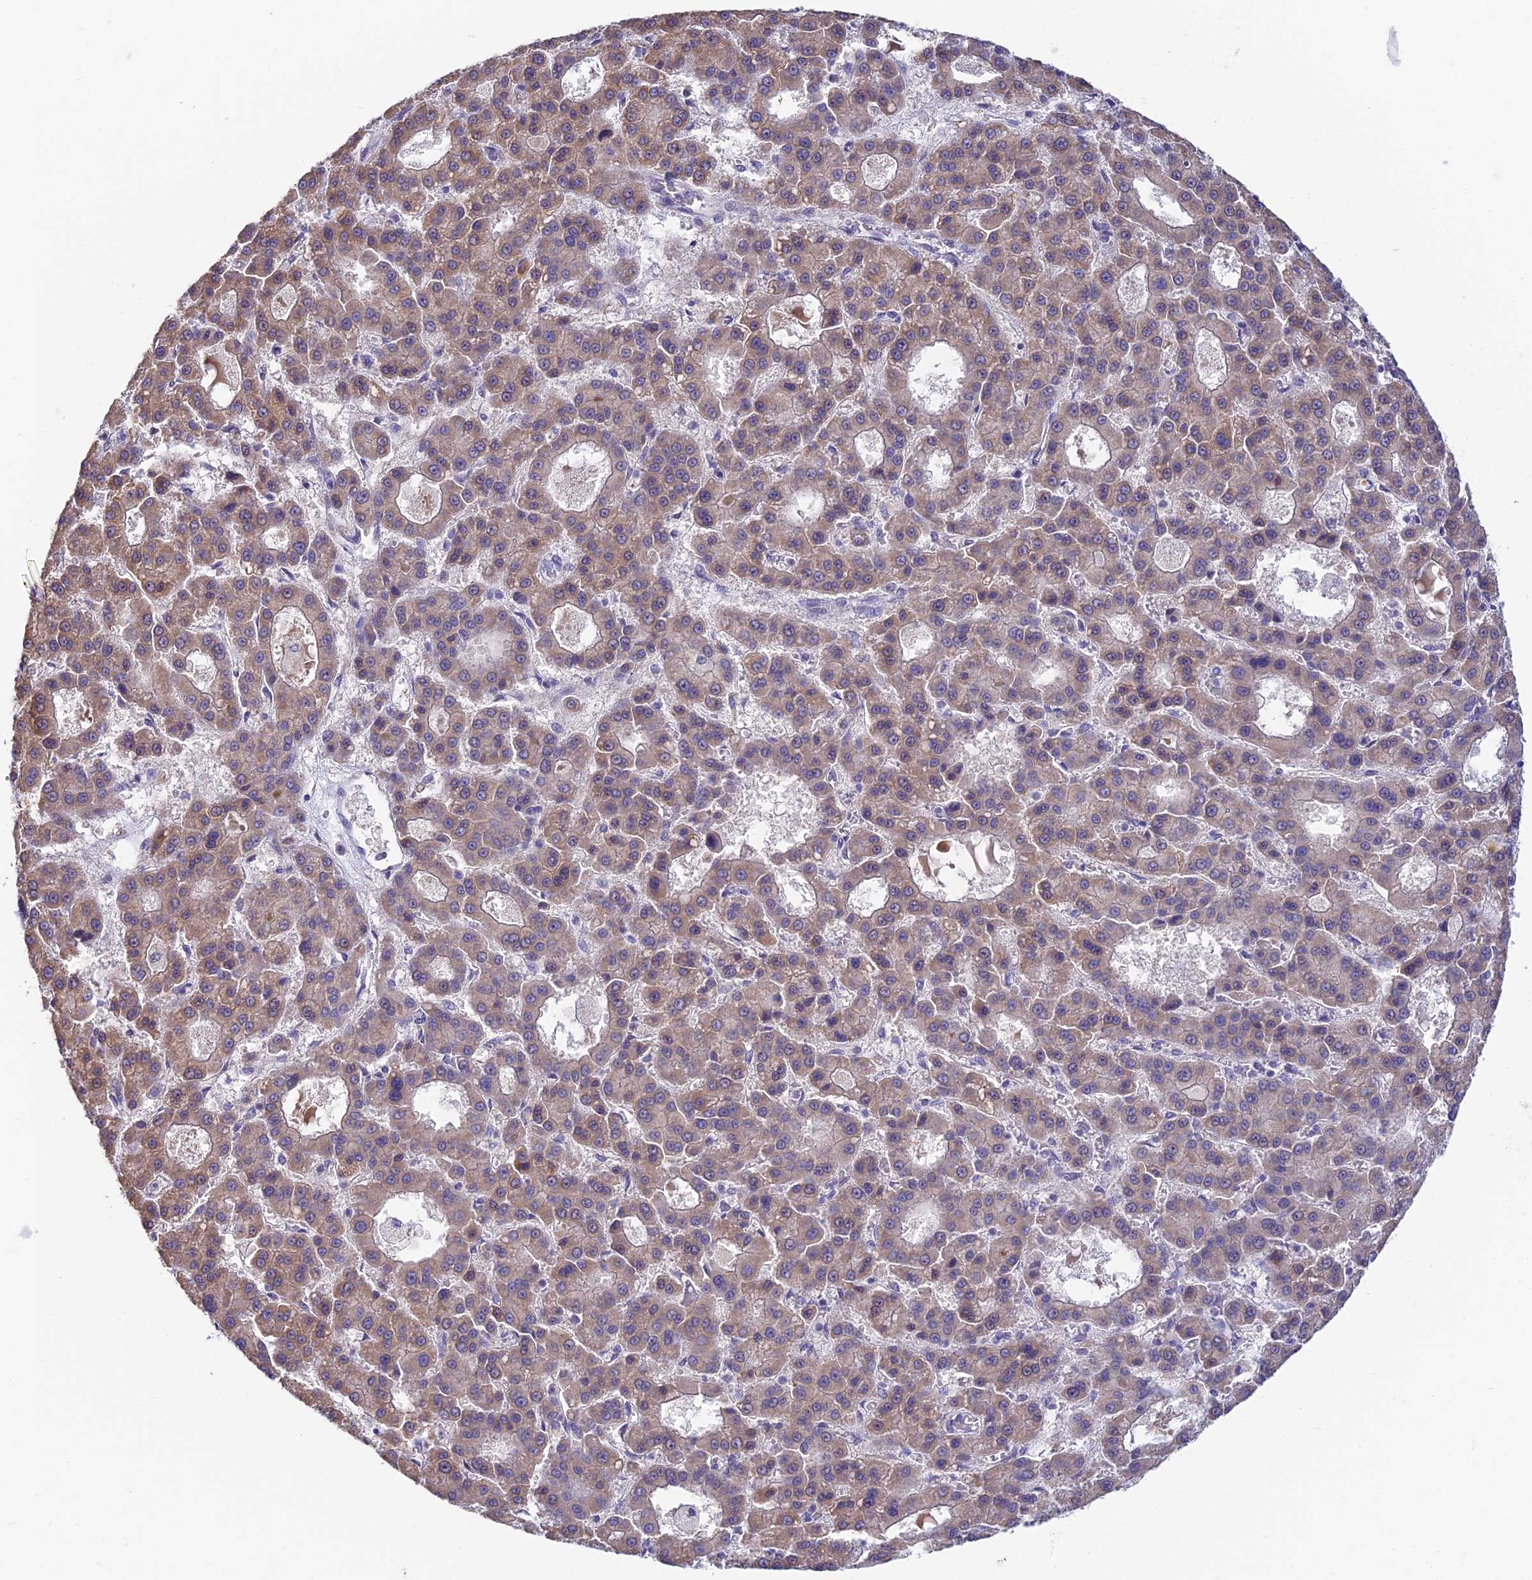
{"staining": {"intensity": "weak", "quantity": ">75%", "location": "cytoplasmic/membranous"}, "tissue": "liver cancer", "cell_type": "Tumor cells", "image_type": "cancer", "snomed": [{"axis": "morphology", "description": "Carcinoma, Hepatocellular, NOS"}, {"axis": "topography", "description": "Liver"}], "caption": "Liver hepatocellular carcinoma was stained to show a protein in brown. There is low levels of weak cytoplasmic/membranous expression in about >75% of tumor cells.", "gene": "CFAP206", "patient": {"sex": "male", "age": 70}}